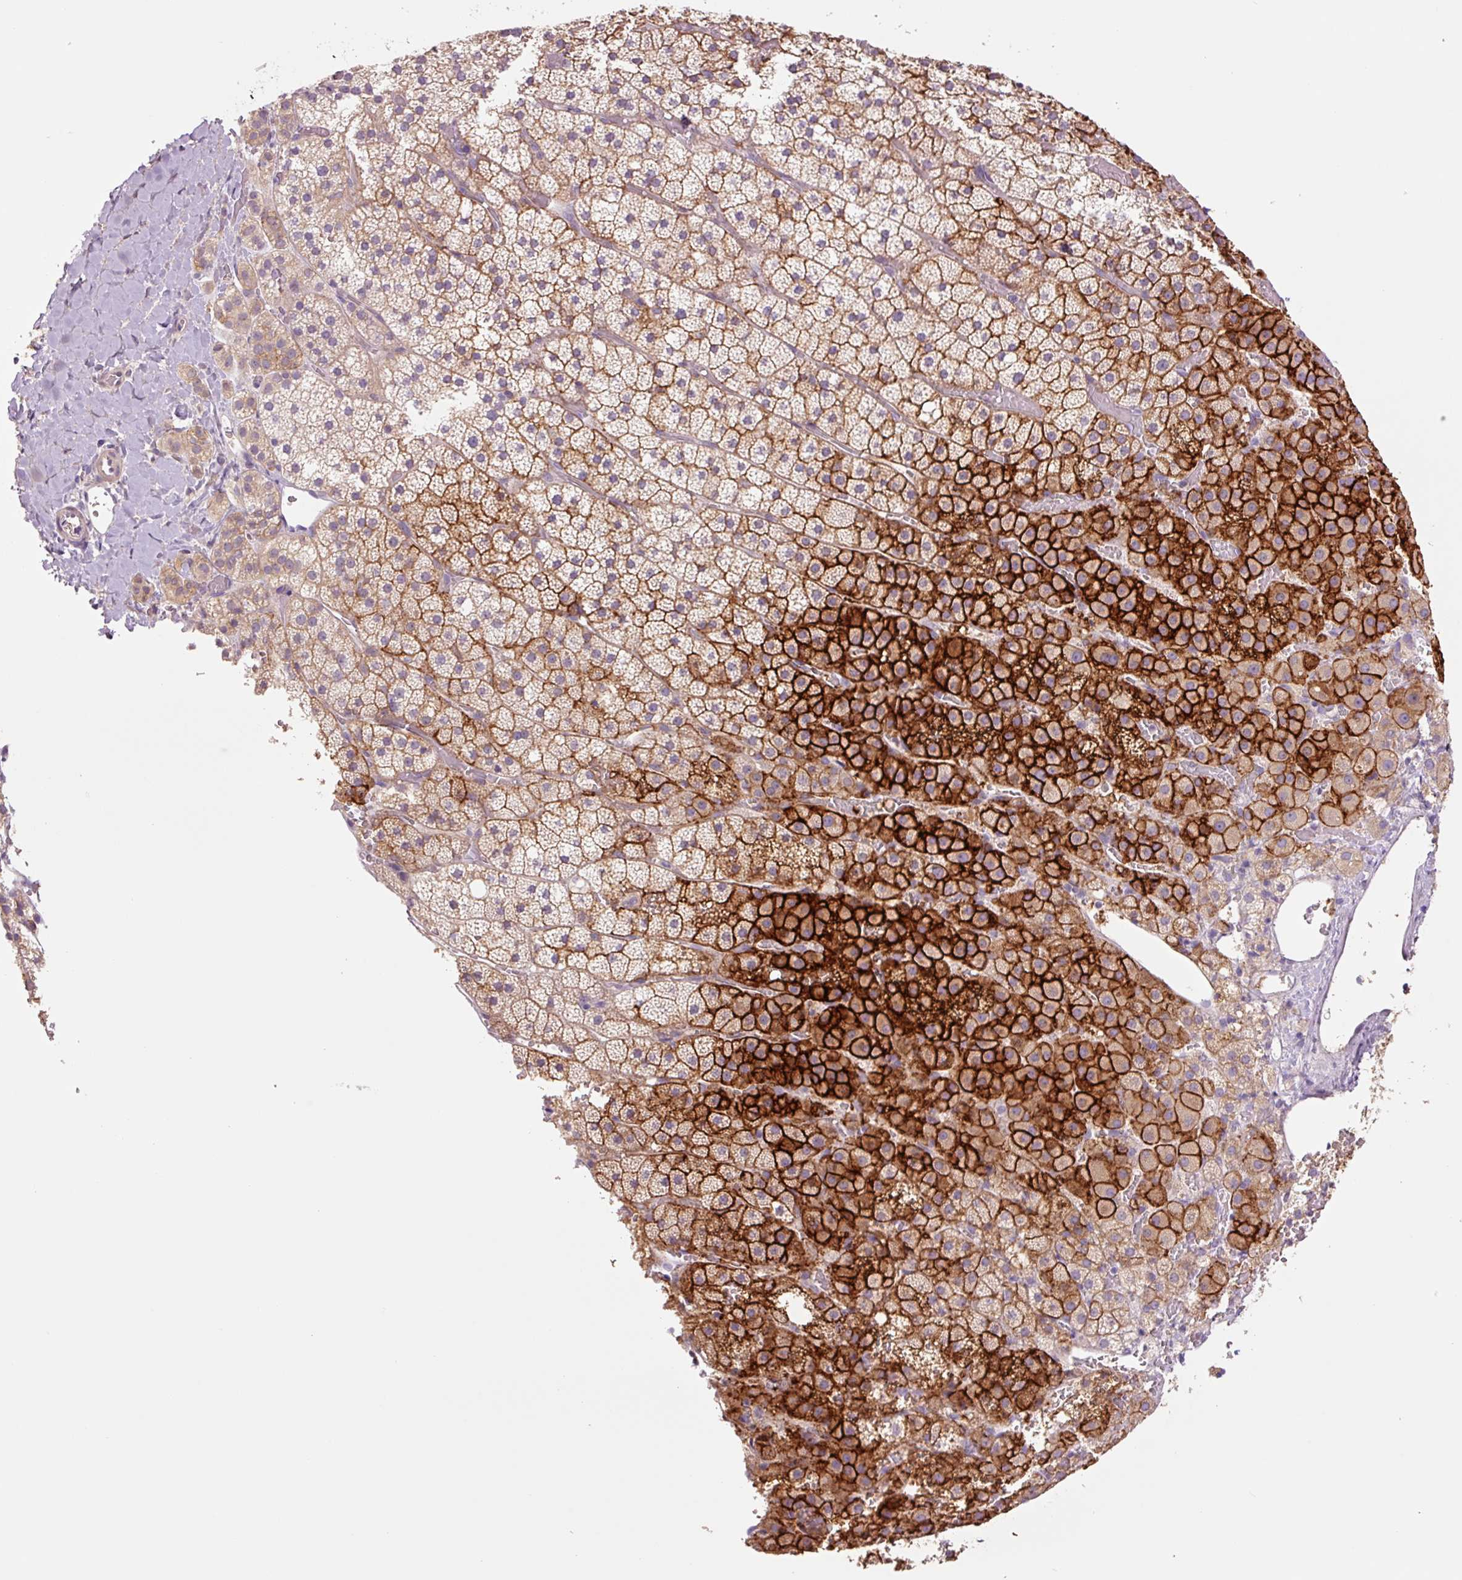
{"staining": {"intensity": "strong", "quantity": "25%-75%", "location": "cytoplasmic/membranous"}, "tissue": "adrenal gland", "cell_type": "Glandular cells", "image_type": "normal", "snomed": [{"axis": "morphology", "description": "Normal tissue, NOS"}, {"axis": "topography", "description": "Adrenal gland"}], "caption": "A high-resolution micrograph shows immunohistochemistry (IHC) staining of normal adrenal gland, which exhibits strong cytoplasmic/membranous positivity in approximately 25%-75% of glandular cells. (Stains: DAB (3,3'-diaminobenzidine) in brown, nuclei in blue, Microscopy: brightfield microscopy at high magnification).", "gene": "SLC1A4", "patient": {"sex": "male", "age": 53}}